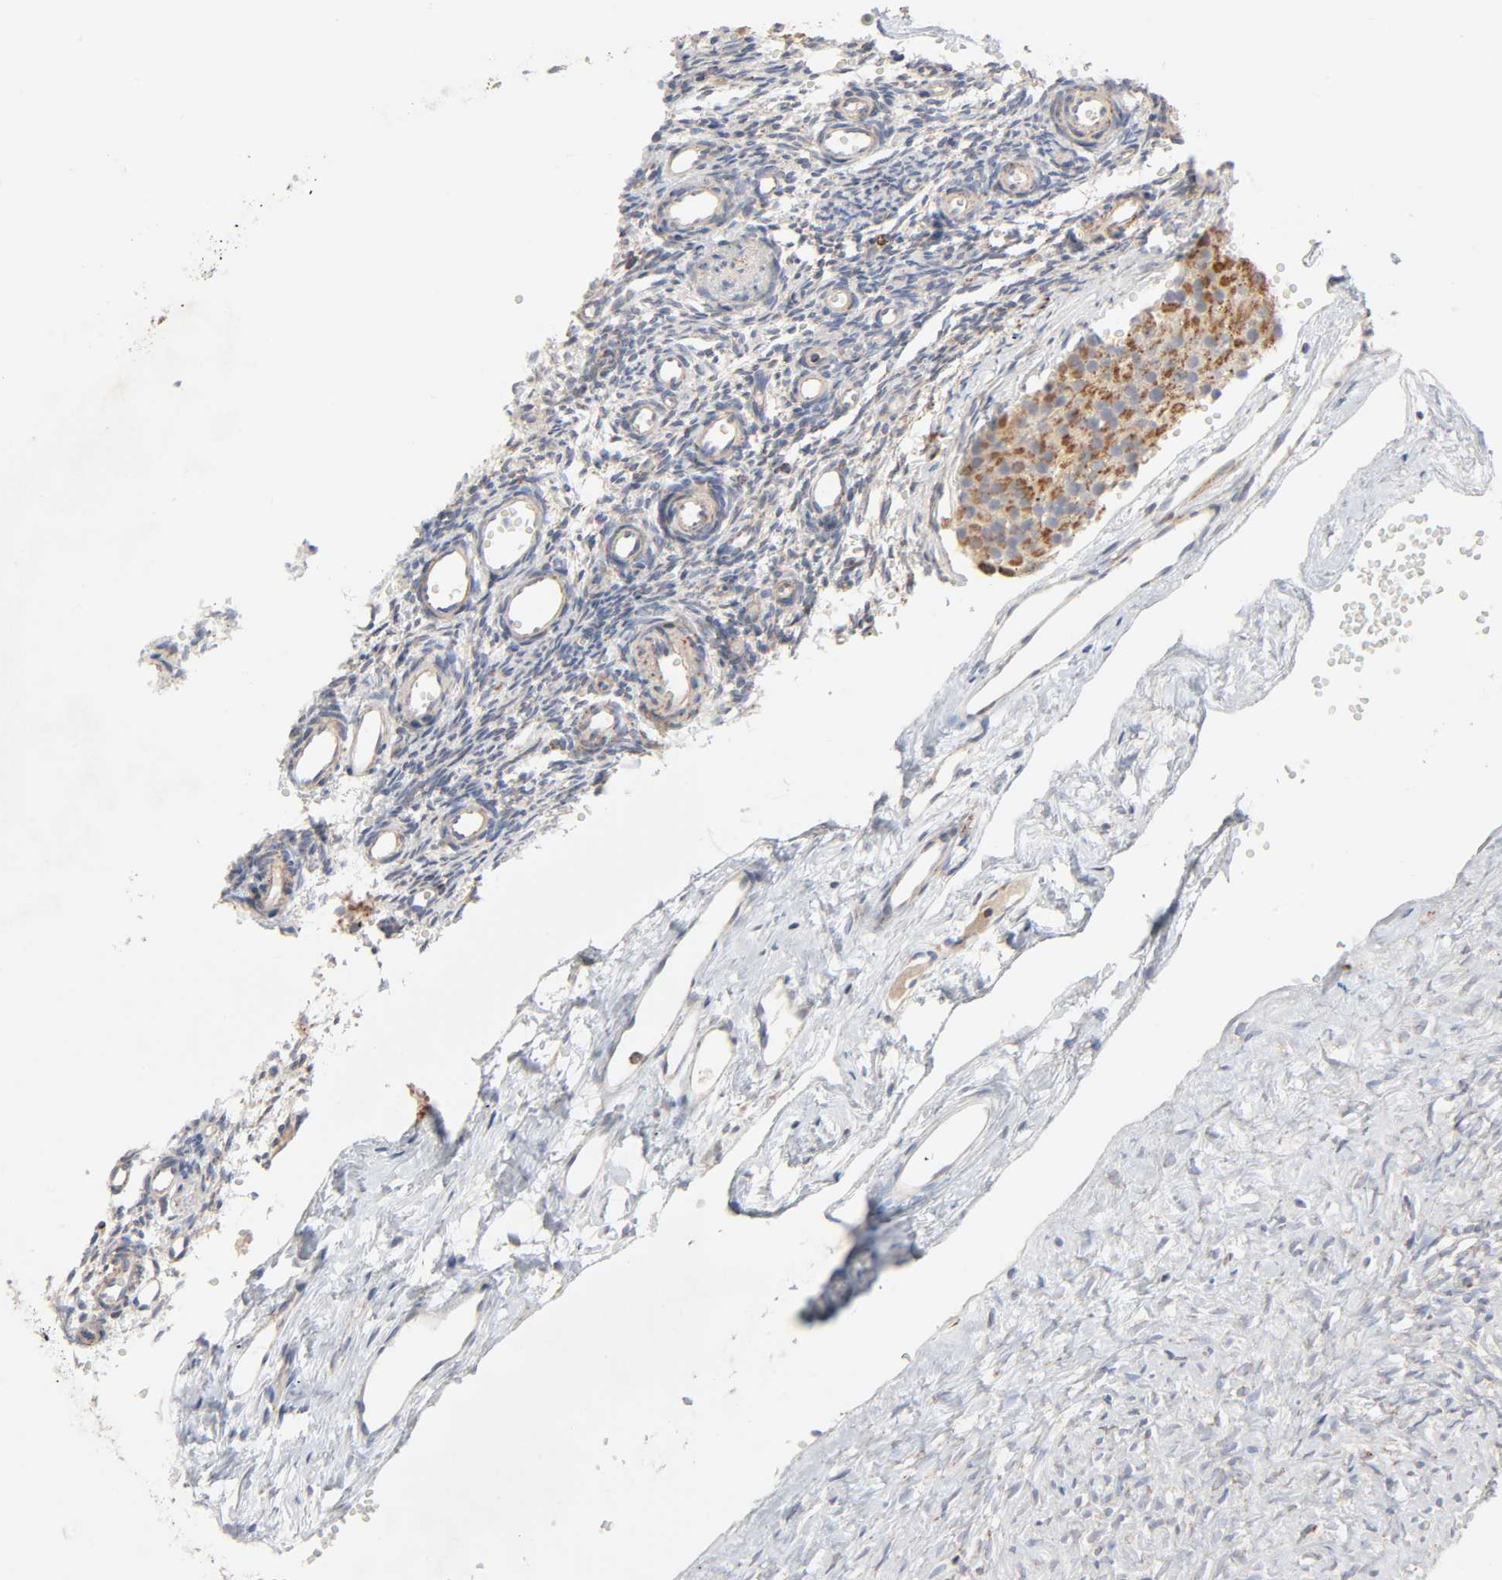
{"staining": {"intensity": "weak", "quantity": "25%-75%", "location": "cytoplasmic/membranous"}, "tissue": "ovary", "cell_type": "Ovarian stroma cells", "image_type": "normal", "snomed": [{"axis": "morphology", "description": "Normal tissue, NOS"}, {"axis": "topography", "description": "Ovary"}], "caption": "Immunohistochemistry (DAB (3,3'-diaminobenzidine)) staining of unremarkable ovary demonstrates weak cytoplasmic/membranous protein expression in approximately 25%-75% of ovarian stroma cells. (Stains: DAB in brown, nuclei in blue, Microscopy: brightfield microscopy at high magnification).", "gene": "SYT16", "patient": {"sex": "female", "age": 35}}